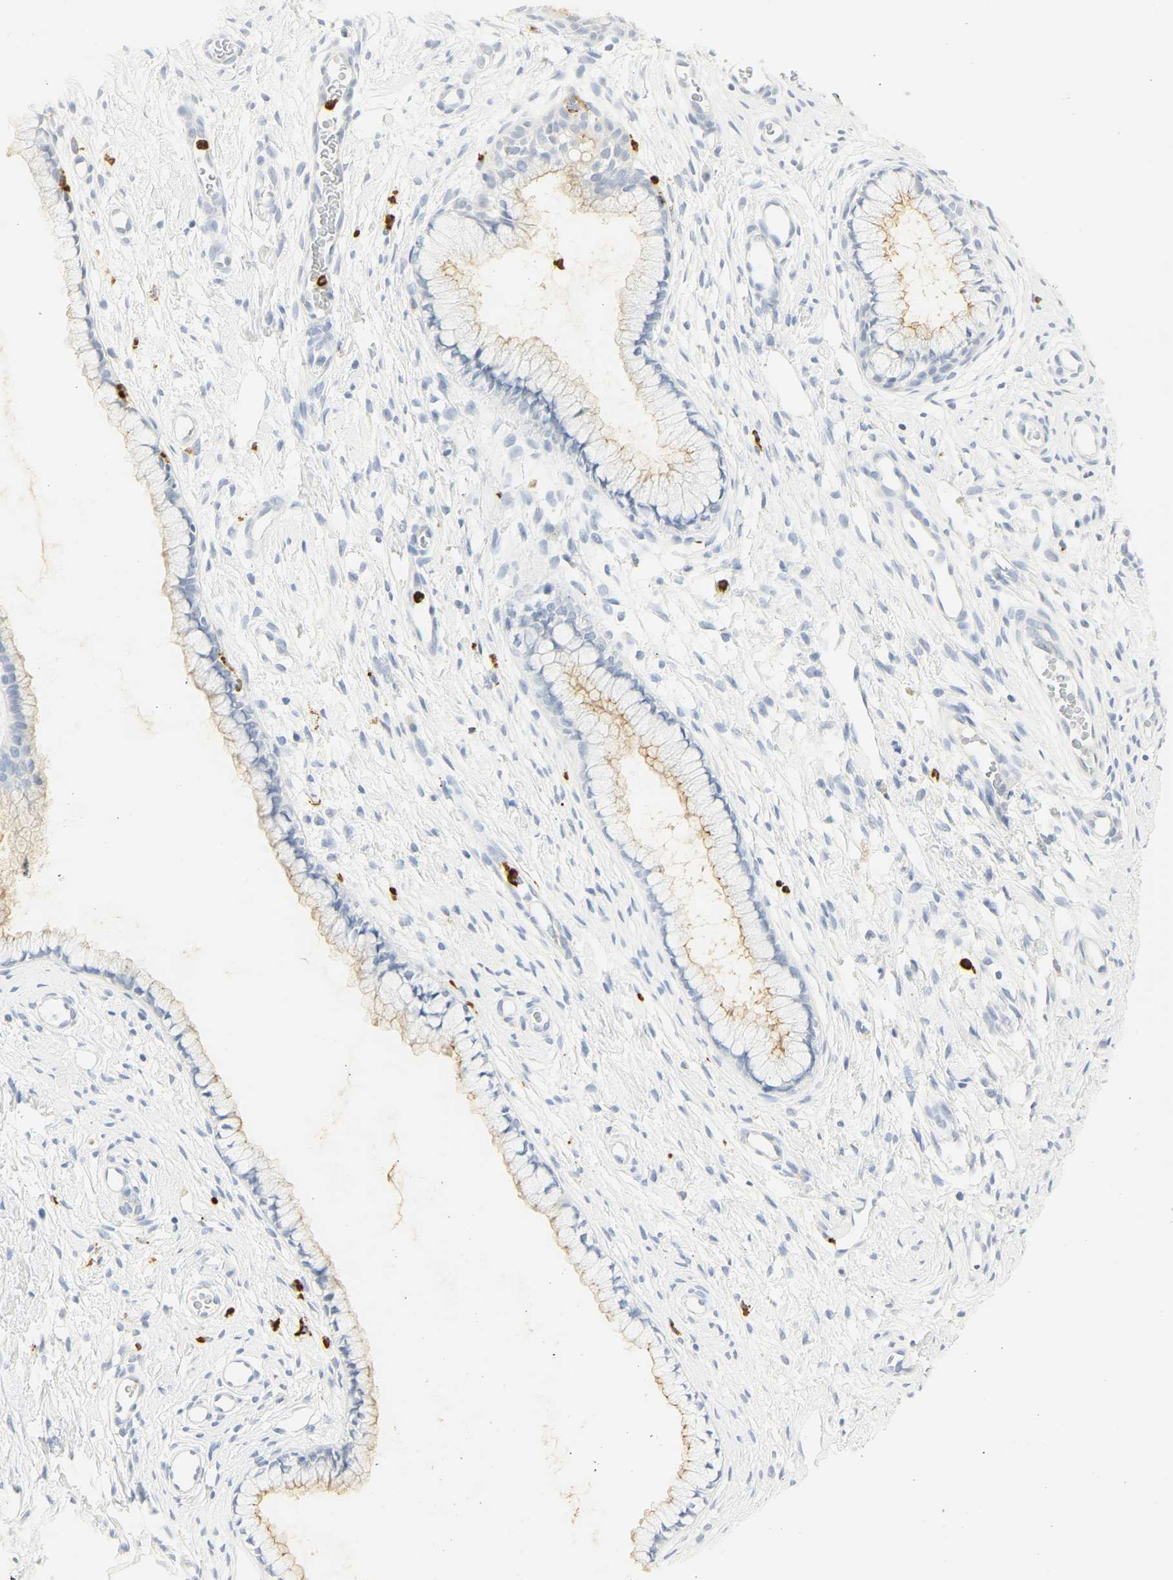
{"staining": {"intensity": "weak", "quantity": "<25%", "location": "cytoplasmic/membranous"}, "tissue": "cervix", "cell_type": "Glandular cells", "image_type": "normal", "snomed": [{"axis": "morphology", "description": "Normal tissue, NOS"}, {"axis": "topography", "description": "Cervix"}], "caption": "DAB immunohistochemical staining of unremarkable human cervix demonstrates no significant positivity in glandular cells.", "gene": "CEACAM5", "patient": {"sex": "female", "age": 65}}